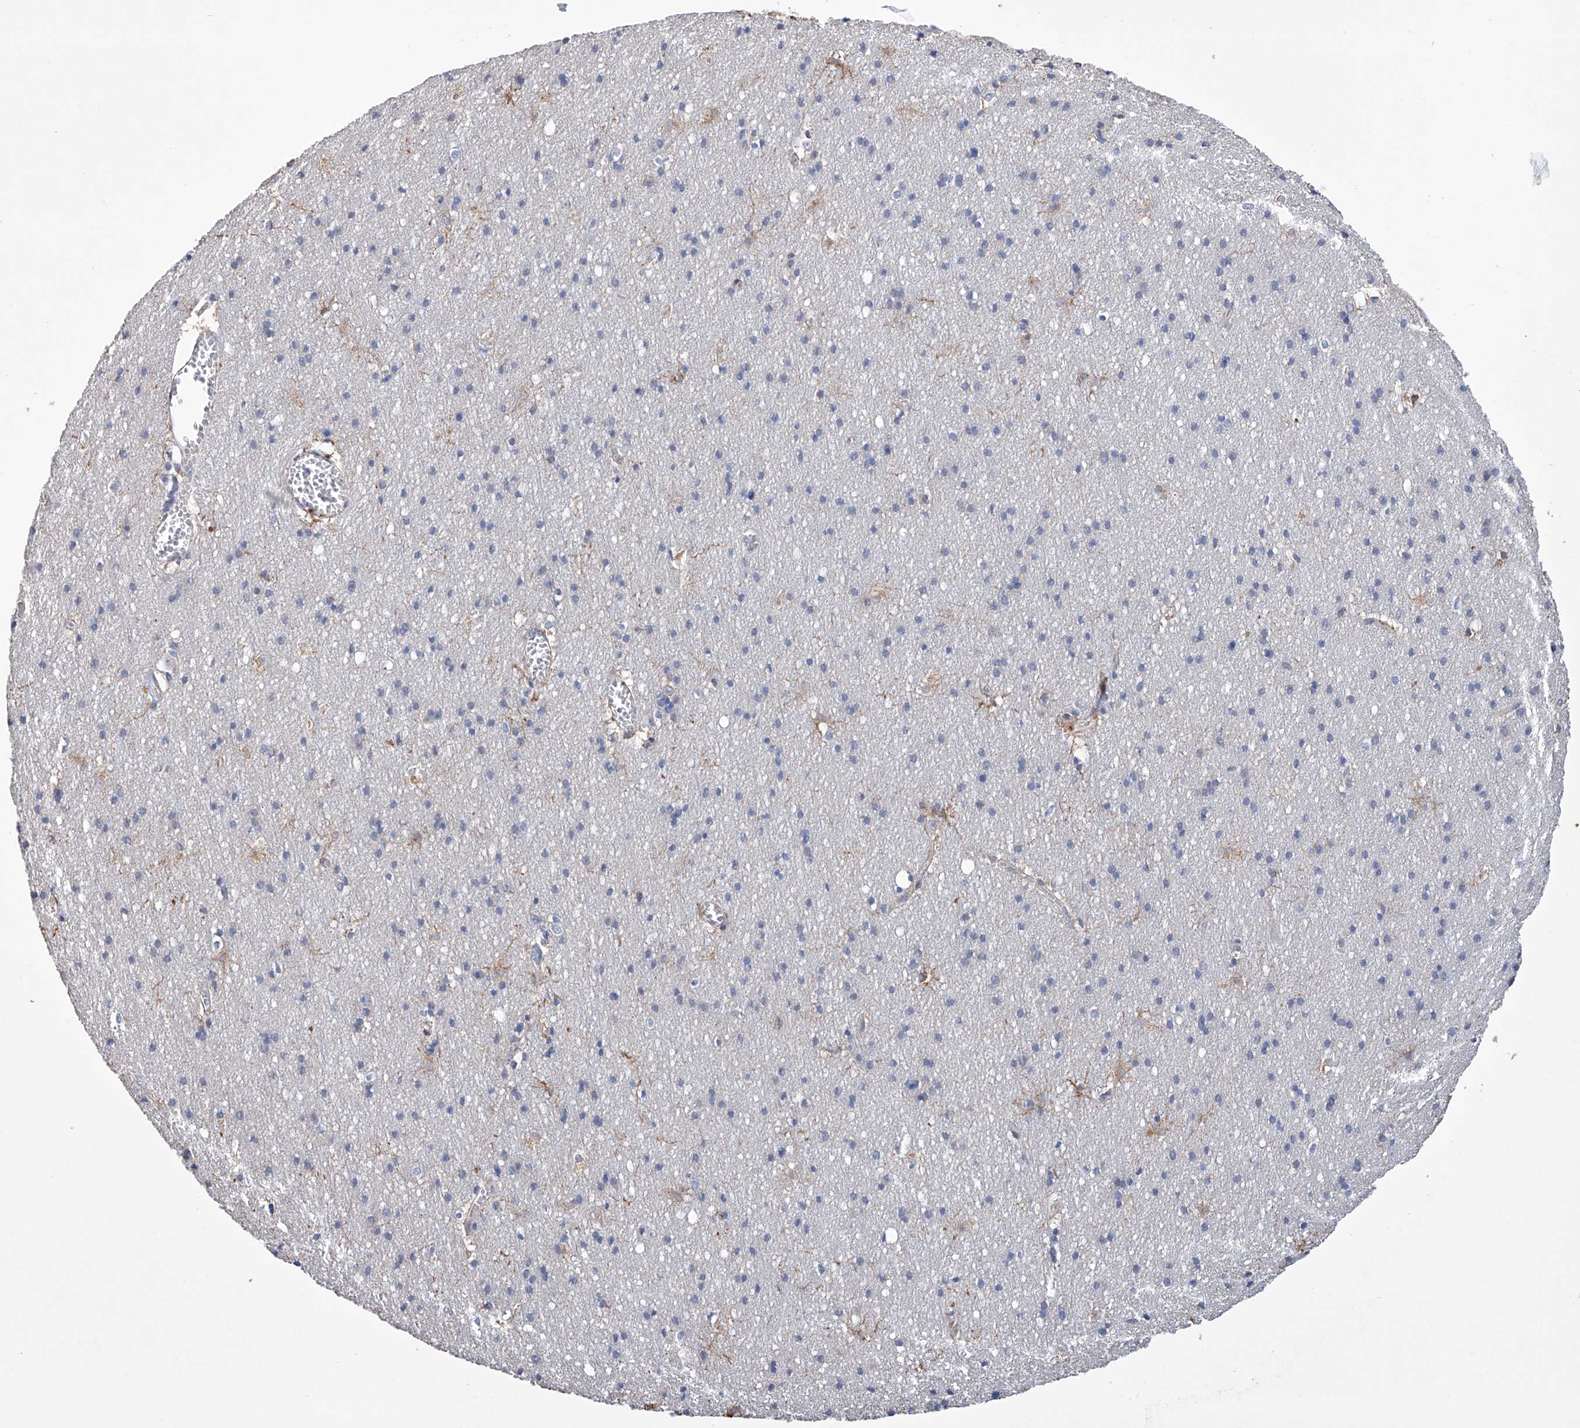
{"staining": {"intensity": "weak", "quantity": "25%-75%", "location": "cytoplasmic/membranous"}, "tissue": "cerebral cortex", "cell_type": "Endothelial cells", "image_type": "normal", "snomed": [{"axis": "morphology", "description": "Normal tissue, NOS"}, {"axis": "topography", "description": "Cerebral cortex"}], "caption": "Endothelial cells display low levels of weak cytoplasmic/membranous positivity in approximately 25%-75% of cells in normal cerebral cortex. (brown staining indicates protein expression, while blue staining denotes nuclei).", "gene": "AFG1L", "patient": {"sex": "male", "age": 54}}